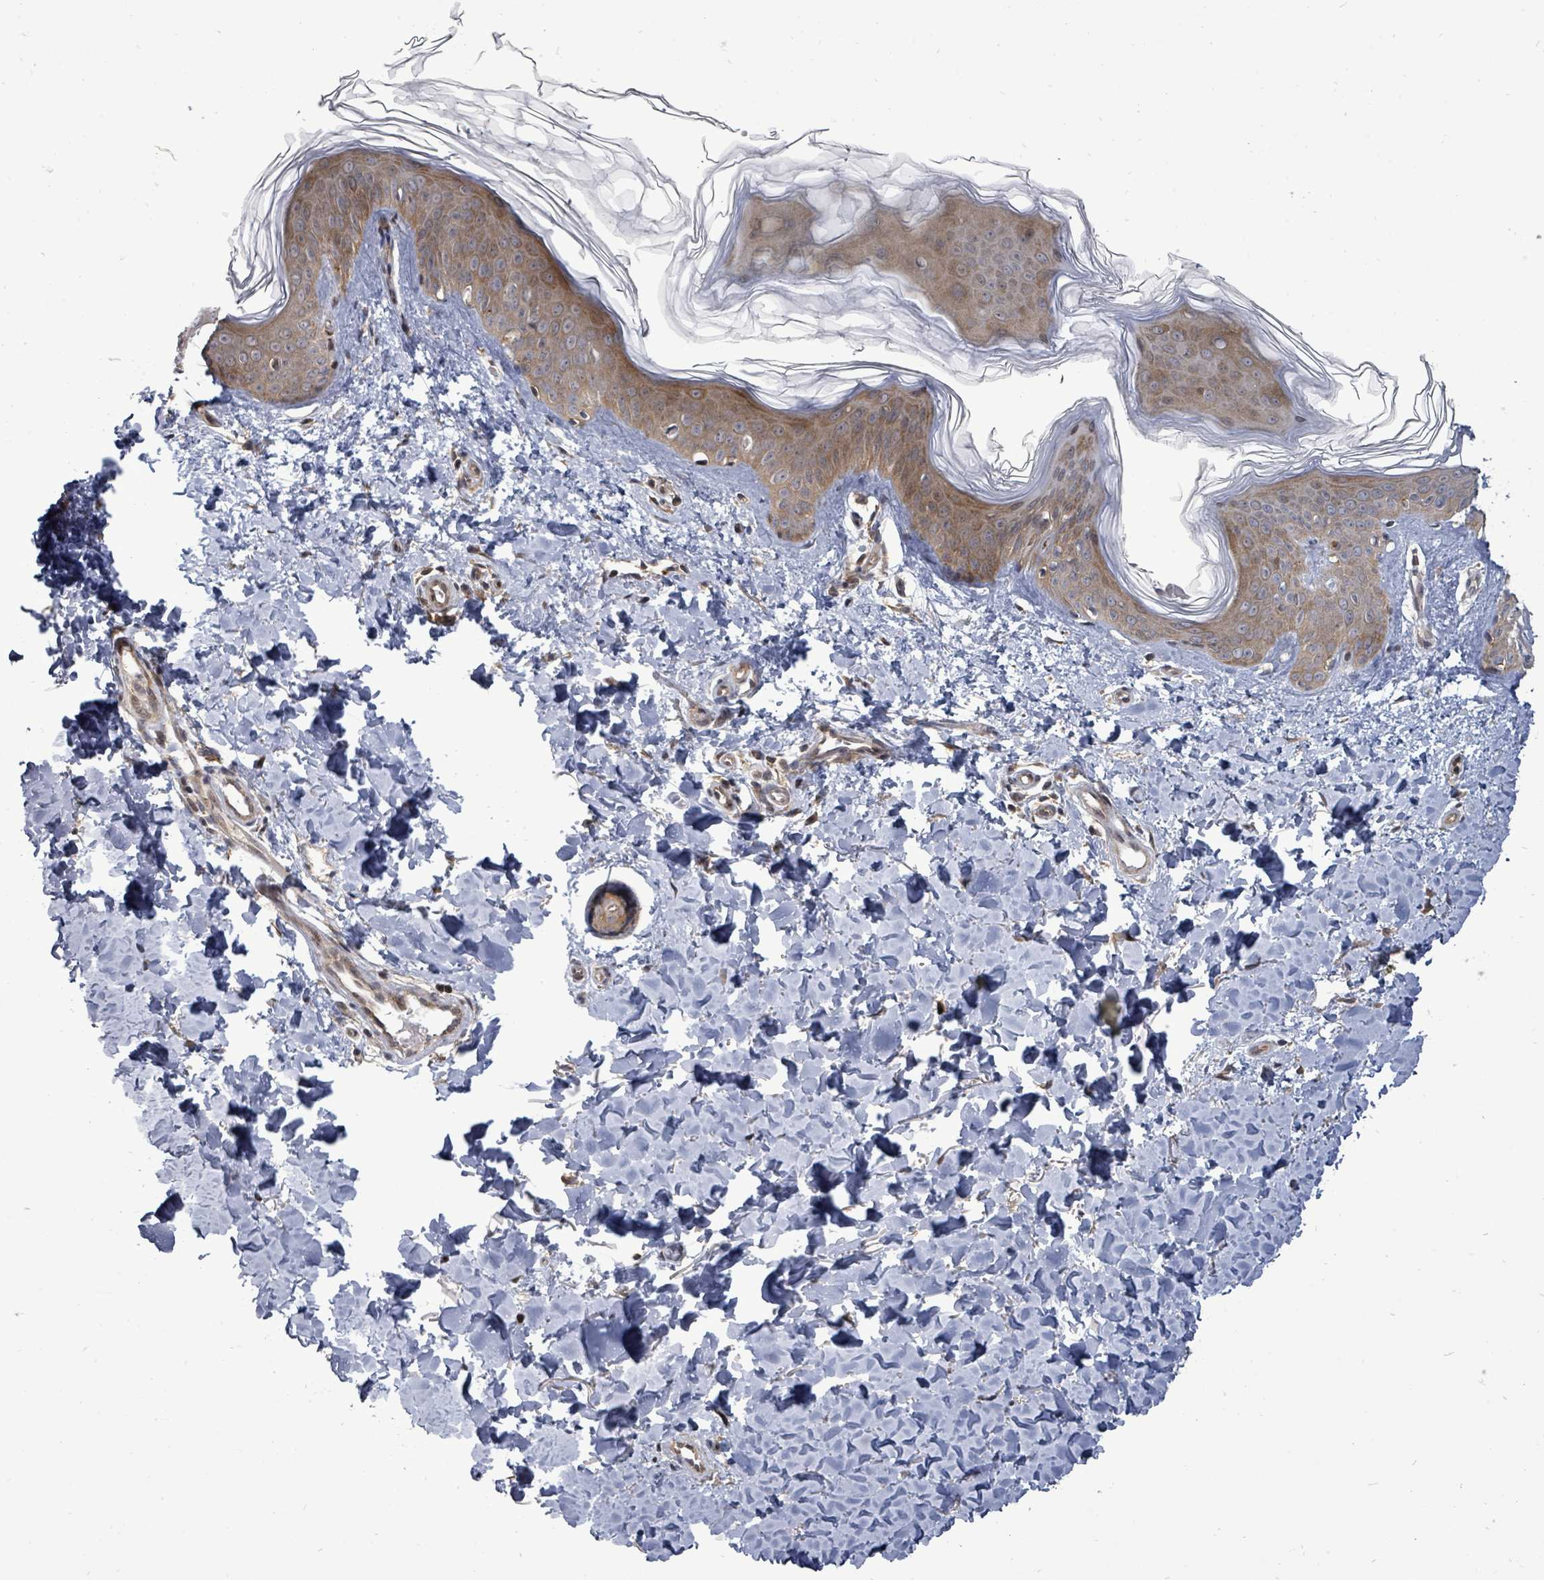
{"staining": {"intensity": "moderate", "quantity": ">75%", "location": "cytoplasmic/membranous"}, "tissue": "skin", "cell_type": "Fibroblasts", "image_type": "normal", "snomed": [{"axis": "morphology", "description": "Normal tissue, NOS"}, {"axis": "topography", "description": "Skin"}], "caption": "Immunohistochemistry of normal skin reveals medium levels of moderate cytoplasmic/membranous staining in approximately >75% of fibroblasts.", "gene": "EIF3CL", "patient": {"sex": "female", "age": 41}}